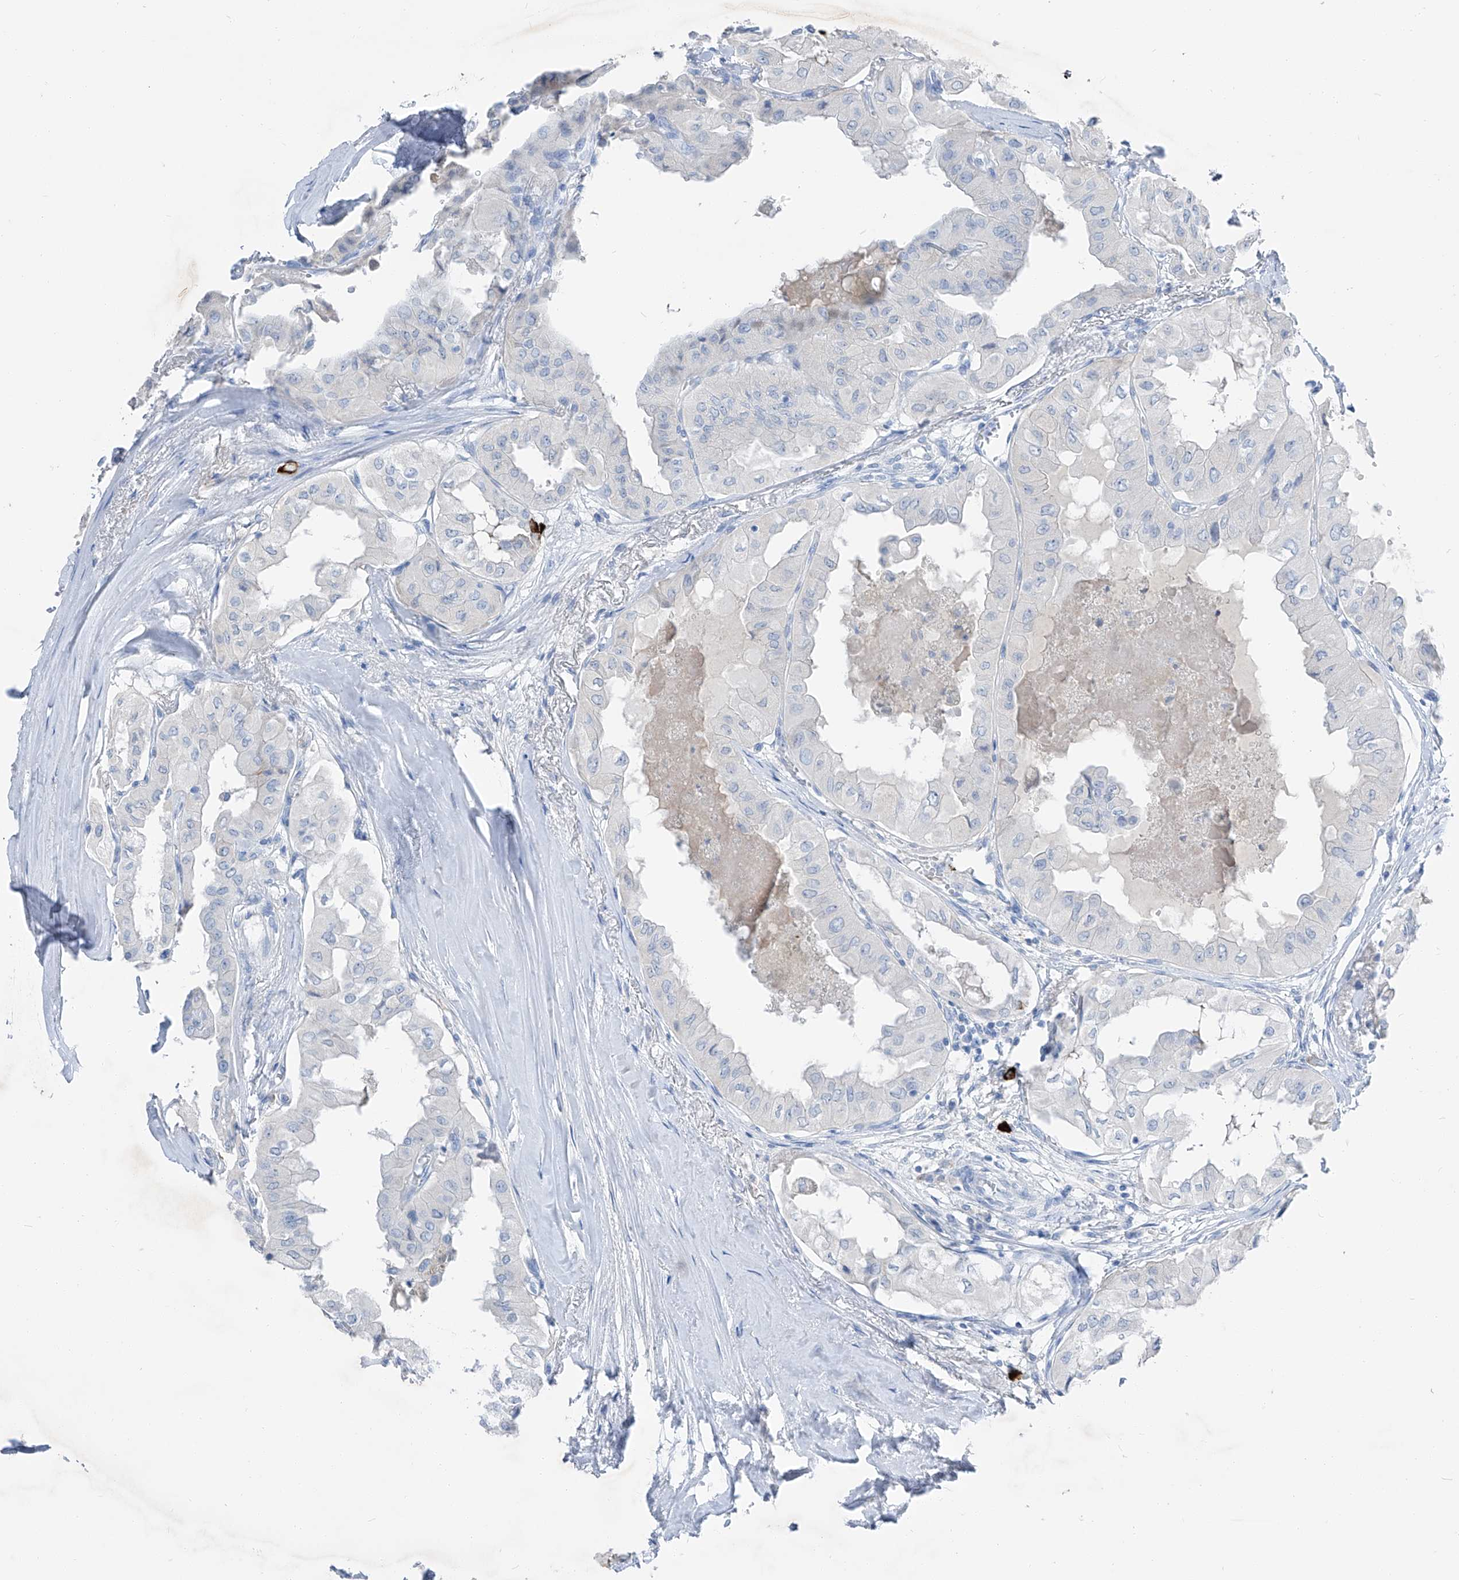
{"staining": {"intensity": "negative", "quantity": "none", "location": "none"}, "tissue": "thyroid cancer", "cell_type": "Tumor cells", "image_type": "cancer", "snomed": [{"axis": "morphology", "description": "Papillary adenocarcinoma, NOS"}, {"axis": "topography", "description": "Thyroid gland"}], "caption": "DAB (3,3'-diaminobenzidine) immunohistochemical staining of human papillary adenocarcinoma (thyroid) demonstrates no significant staining in tumor cells.", "gene": "FRS3", "patient": {"sex": "female", "age": 59}}